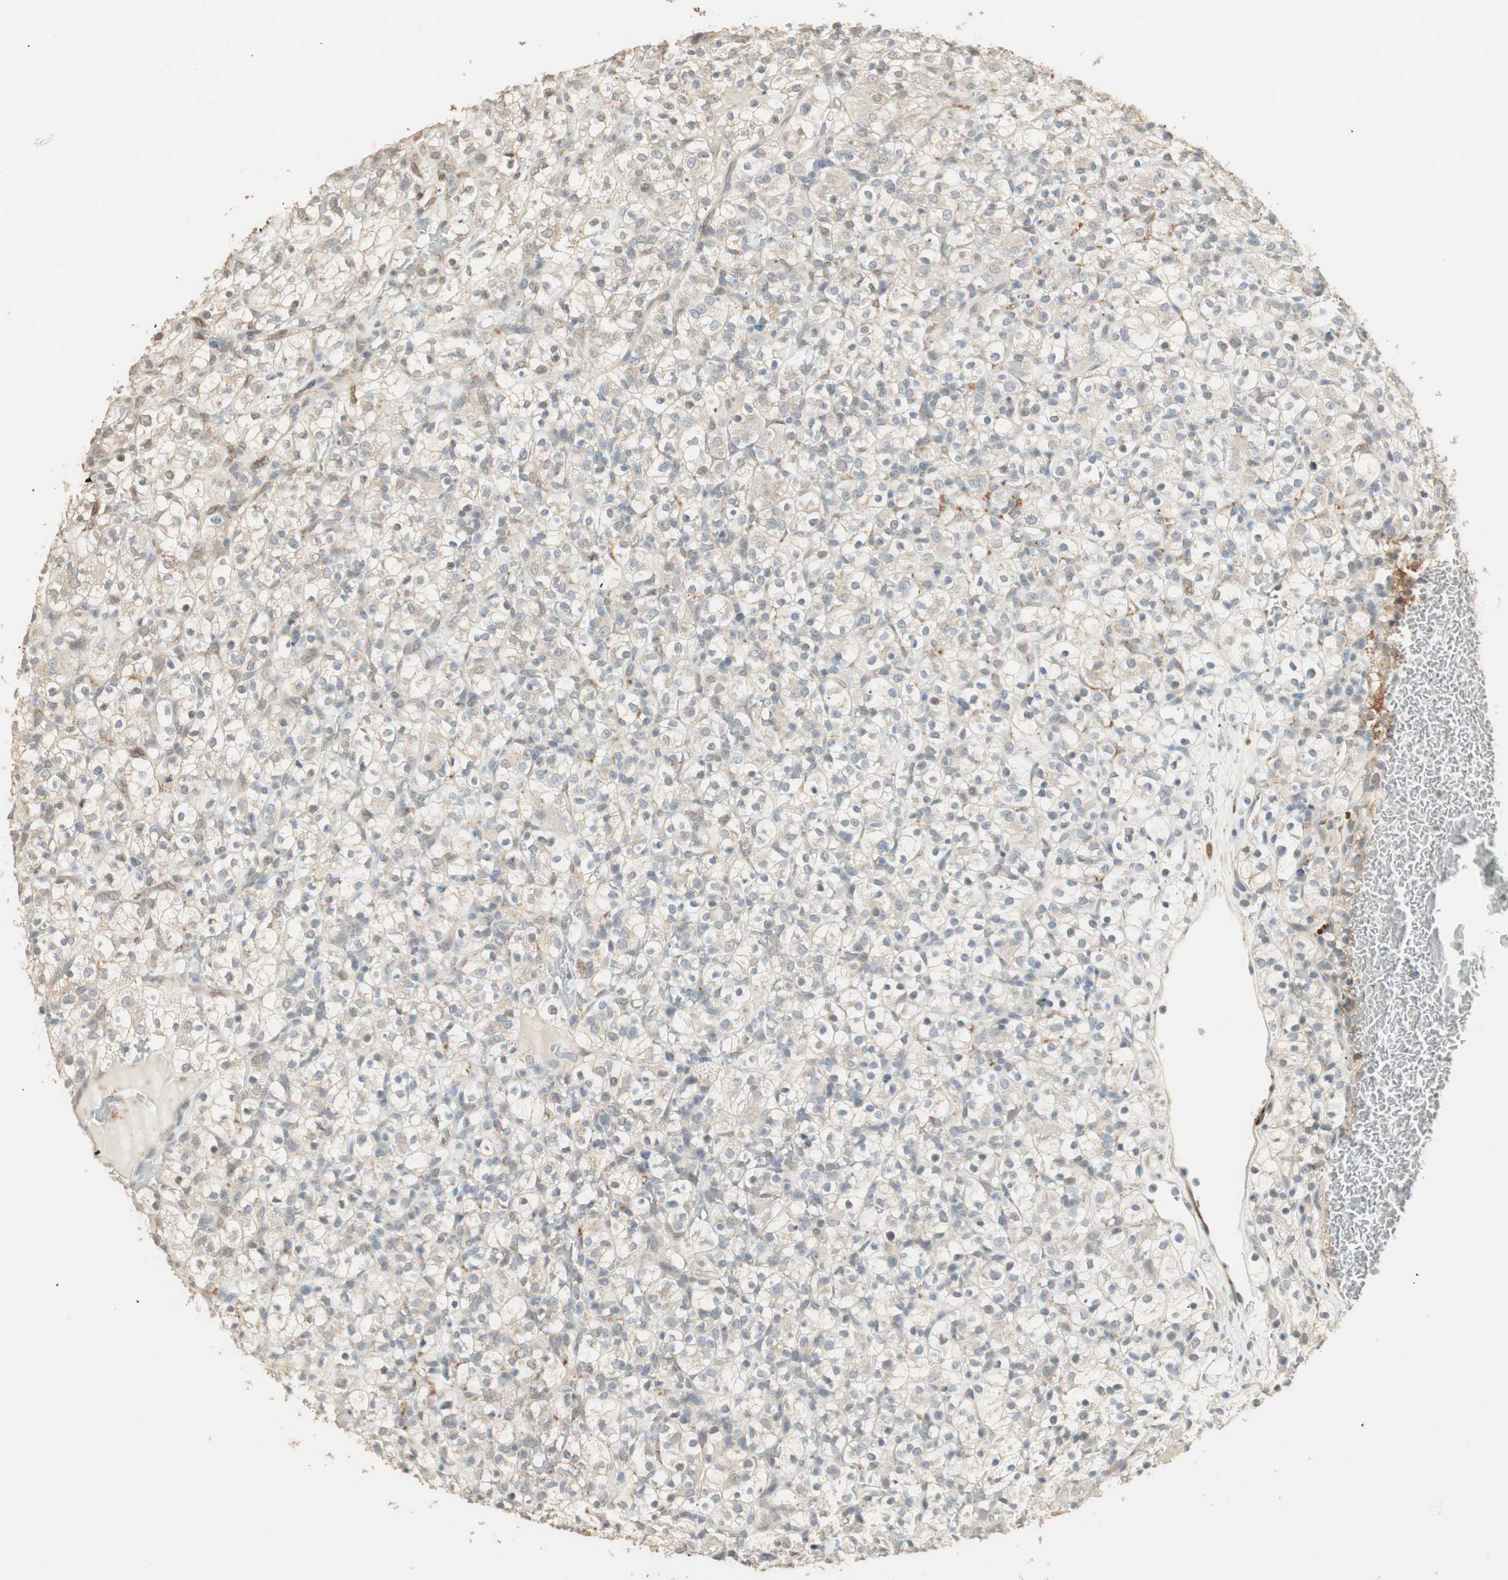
{"staining": {"intensity": "weak", "quantity": ">75%", "location": "cytoplasmic/membranous"}, "tissue": "renal cancer", "cell_type": "Tumor cells", "image_type": "cancer", "snomed": [{"axis": "morphology", "description": "Normal tissue, NOS"}, {"axis": "morphology", "description": "Adenocarcinoma, NOS"}, {"axis": "topography", "description": "Kidney"}], "caption": "Immunohistochemistry histopathology image of renal cancer stained for a protein (brown), which exhibits low levels of weak cytoplasmic/membranous expression in approximately >75% of tumor cells.", "gene": "TASOR", "patient": {"sex": "female", "age": 72}}